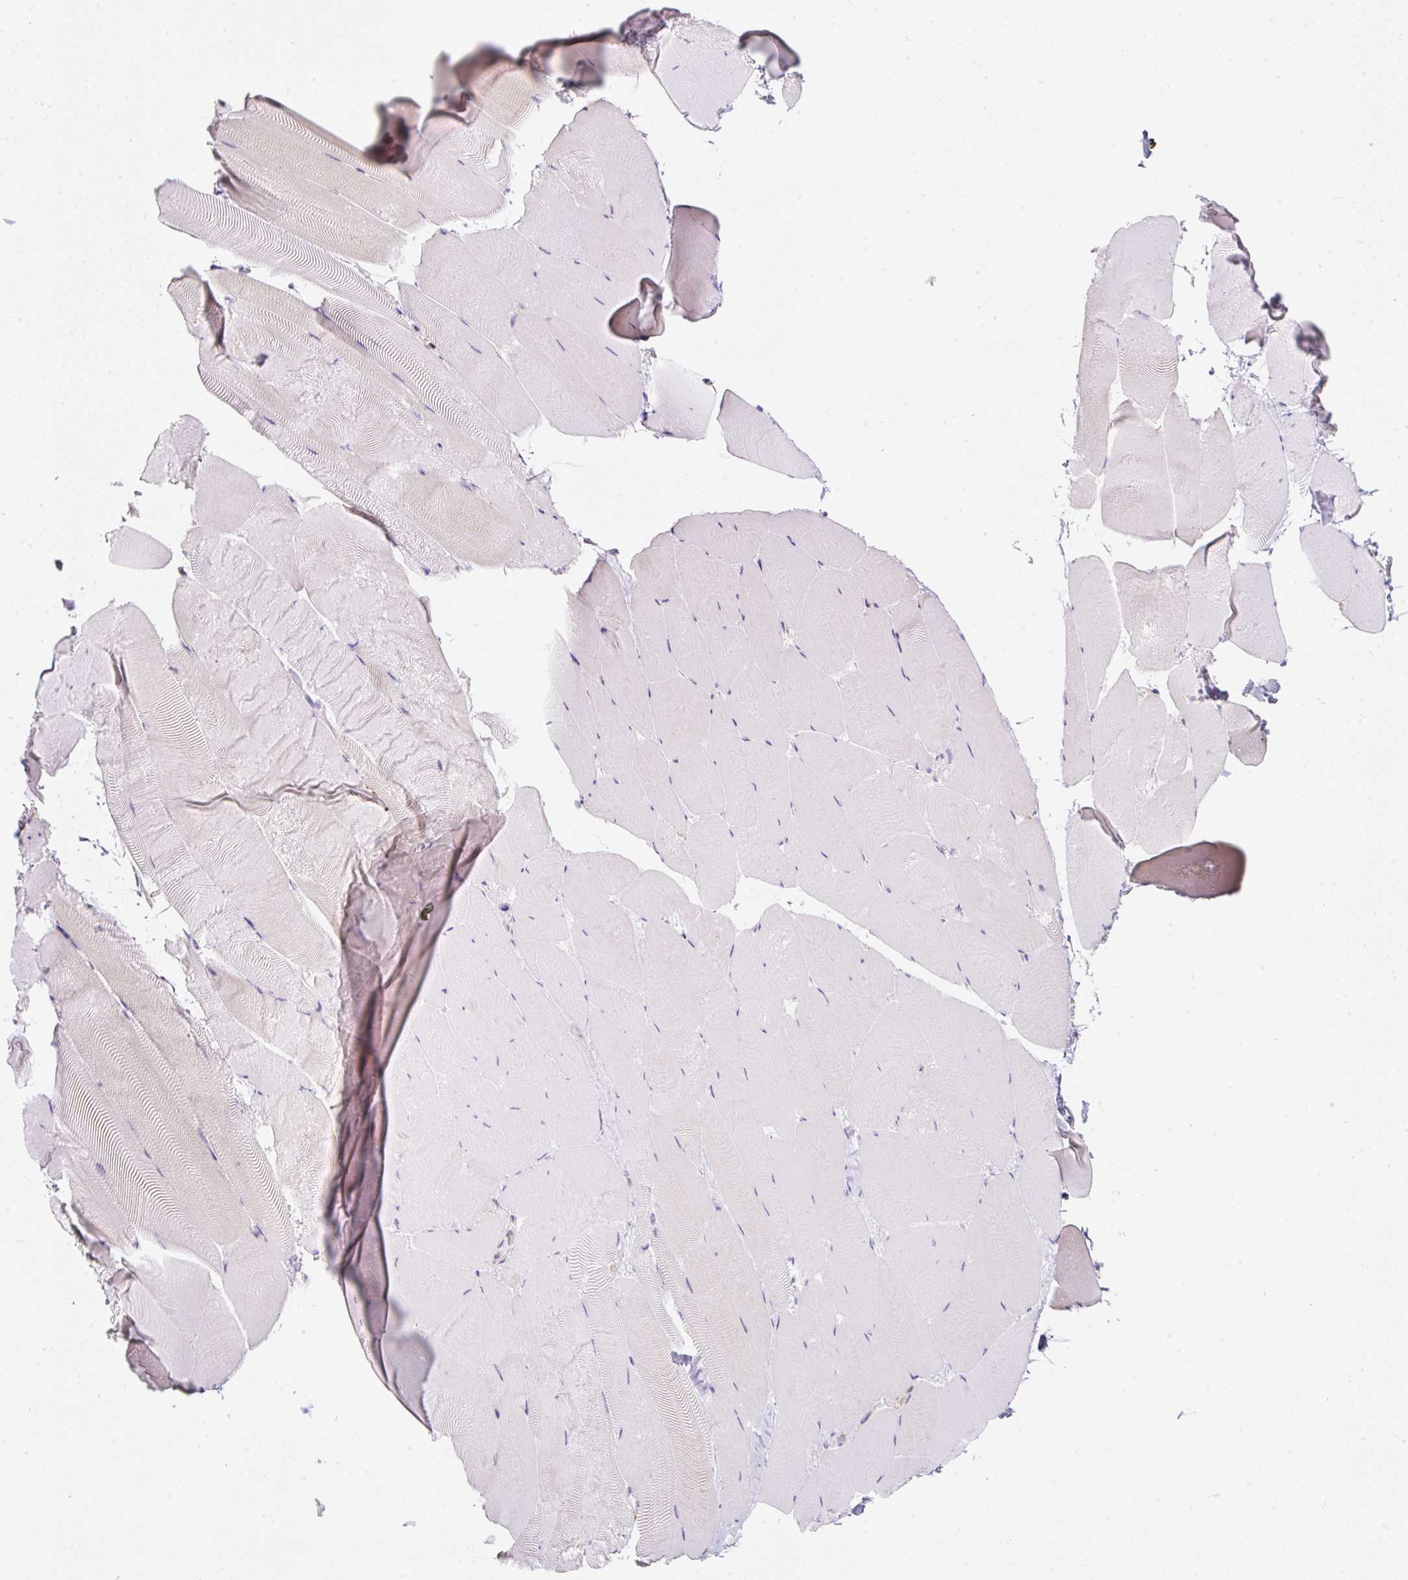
{"staining": {"intensity": "negative", "quantity": "none", "location": "none"}, "tissue": "skeletal muscle", "cell_type": "Myocytes", "image_type": "normal", "snomed": [{"axis": "morphology", "description": "Normal tissue, NOS"}, {"axis": "topography", "description": "Skeletal muscle"}], "caption": "Photomicrograph shows no significant protein expression in myocytes of benign skeletal muscle. Nuclei are stained in blue.", "gene": "ERAP2", "patient": {"sex": "female", "age": 64}}